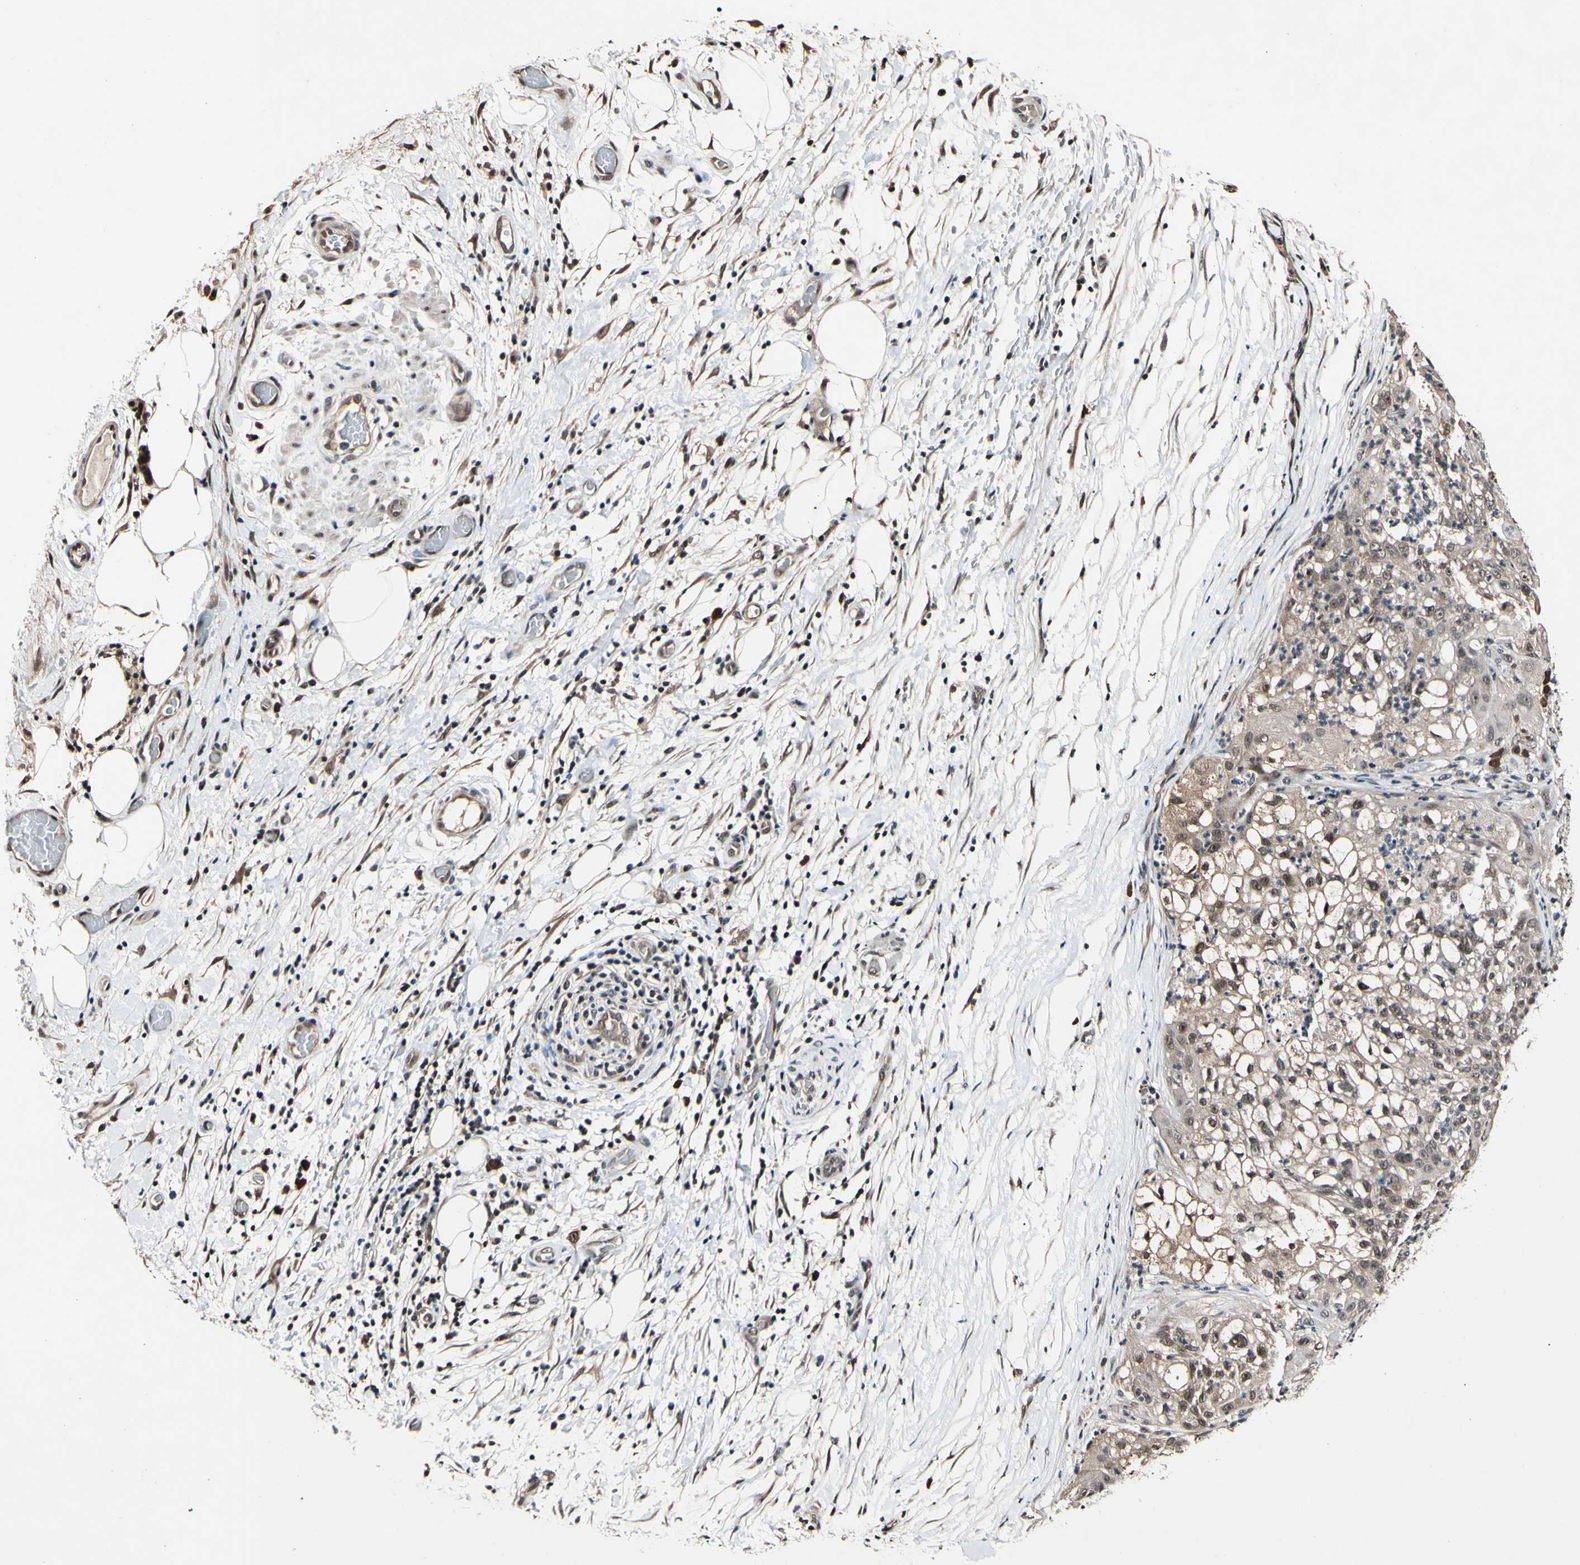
{"staining": {"intensity": "weak", "quantity": ">75%", "location": "cytoplasmic/membranous,nuclear"}, "tissue": "lung cancer", "cell_type": "Tumor cells", "image_type": "cancer", "snomed": [{"axis": "morphology", "description": "Inflammation, NOS"}, {"axis": "morphology", "description": "Squamous cell carcinoma, NOS"}, {"axis": "topography", "description": "Lymph node"}, {"axis": "topography", "description": "Soft tissue"}, {"axis": "topography", "description": "Lung"}], "caption": "Squamous cell carcinoma (lung) tissue exhibits weak cytoplasmic/membranous and nuclear positivity in about >75% of tumor cells, visualized by immunohistochemistry.", "gene": "PSMD10", "patient": {"sex": "male", "age": 66}}